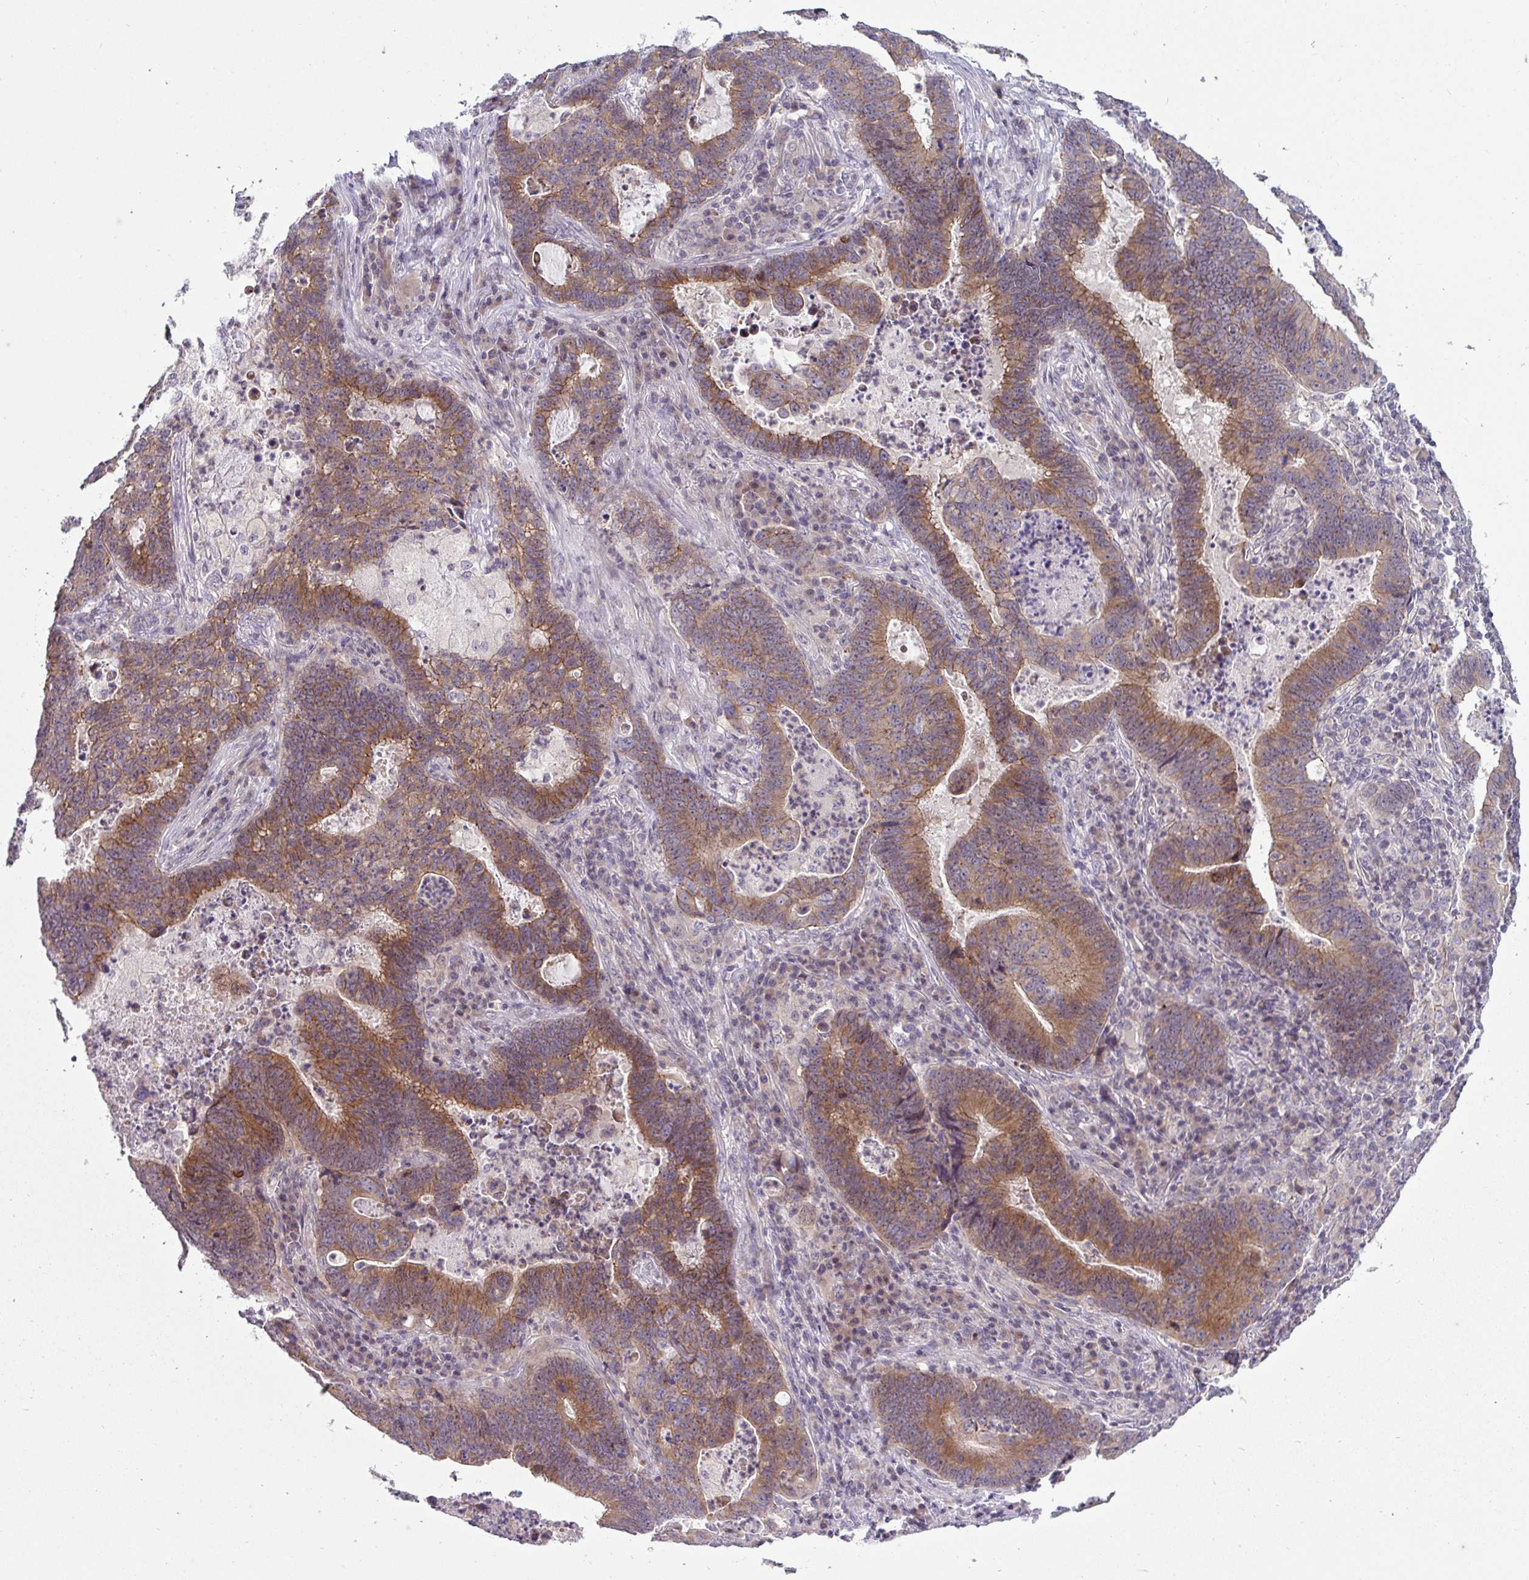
{"staining": {"intensity": "moderate", "quantity": ">75%", "location": "cytoplasmic/membranous"}, "tissue": "lung cancer", "cell_type": "Tumor cells", "image_type": "cancer", "snomed": [{"axis": "morphology", "description": "Aneuploidy"}, {"axis": "morphology", "description": "Adenocarcinoma, NOS"}, {"axis": "morphology", "description": "Adenocarcinoma primary or metastatic"}, {"axis": "topography", "description": "Lung"}], "caption": "Protein expression analysis of human lung cancer (adenocarcinoma) reveals moderate cytoplasmic/membranous expression in about >75% of tumor cells.", "gene": "GSTM1", "patient": {"sex": "female", "age": 75}}